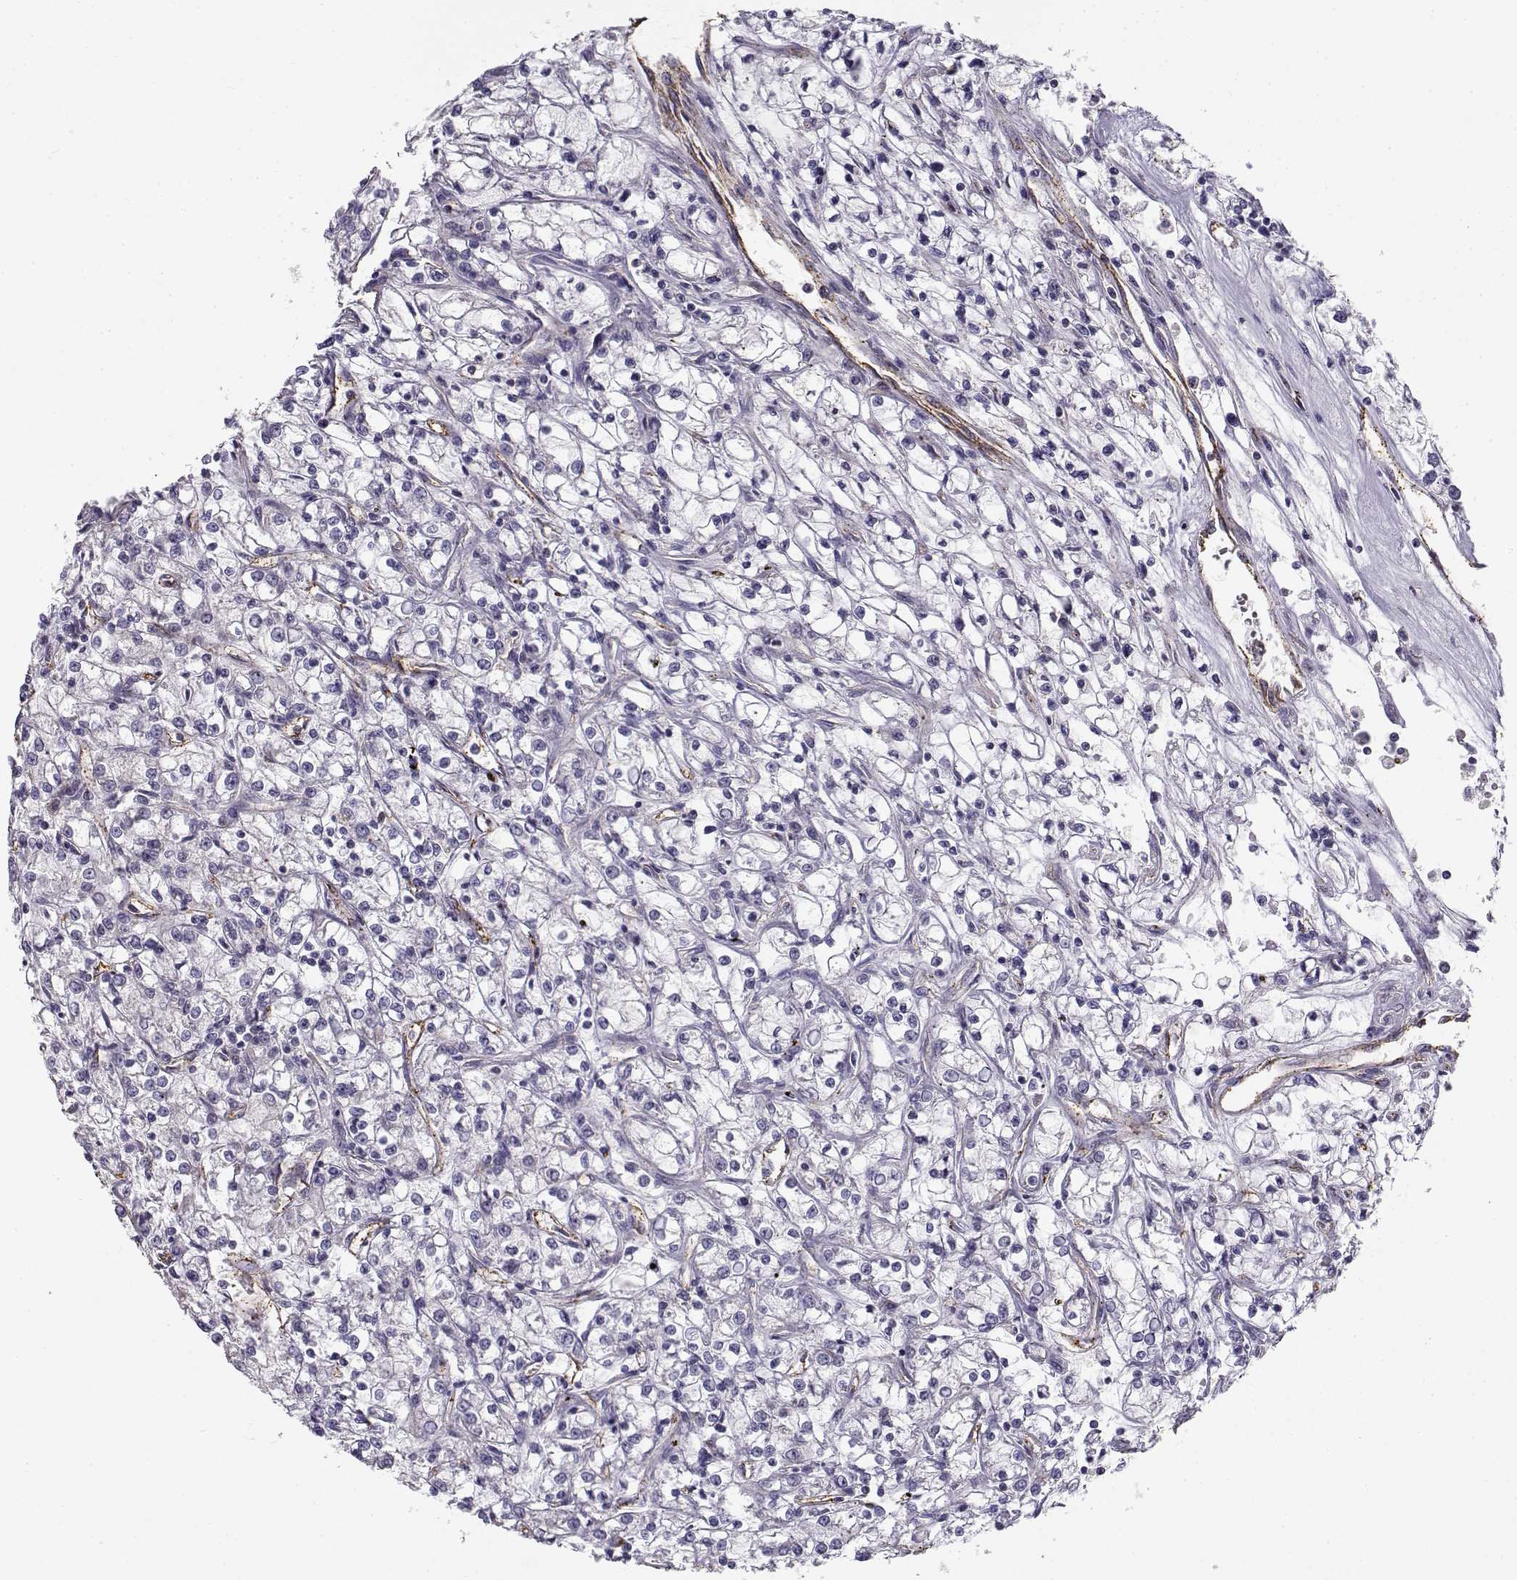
{"staining": {"intensity": "negative", "quantity": "none", "location": "none"}, "tissue": "renal cancer", "cell_type": "Tumor cells", "image_type": "cancer", "snomed": [{"axis": "morphology", "description": "Adenocarcinoma, NOS"}, {"axis": "topography", "description": "Kidney"}], "caption": "The histopathology image exhibits no staining of tumor cells in renal cancer.", "gene": "MYO1A", "patient": {"sex": "female", "age": 59}}